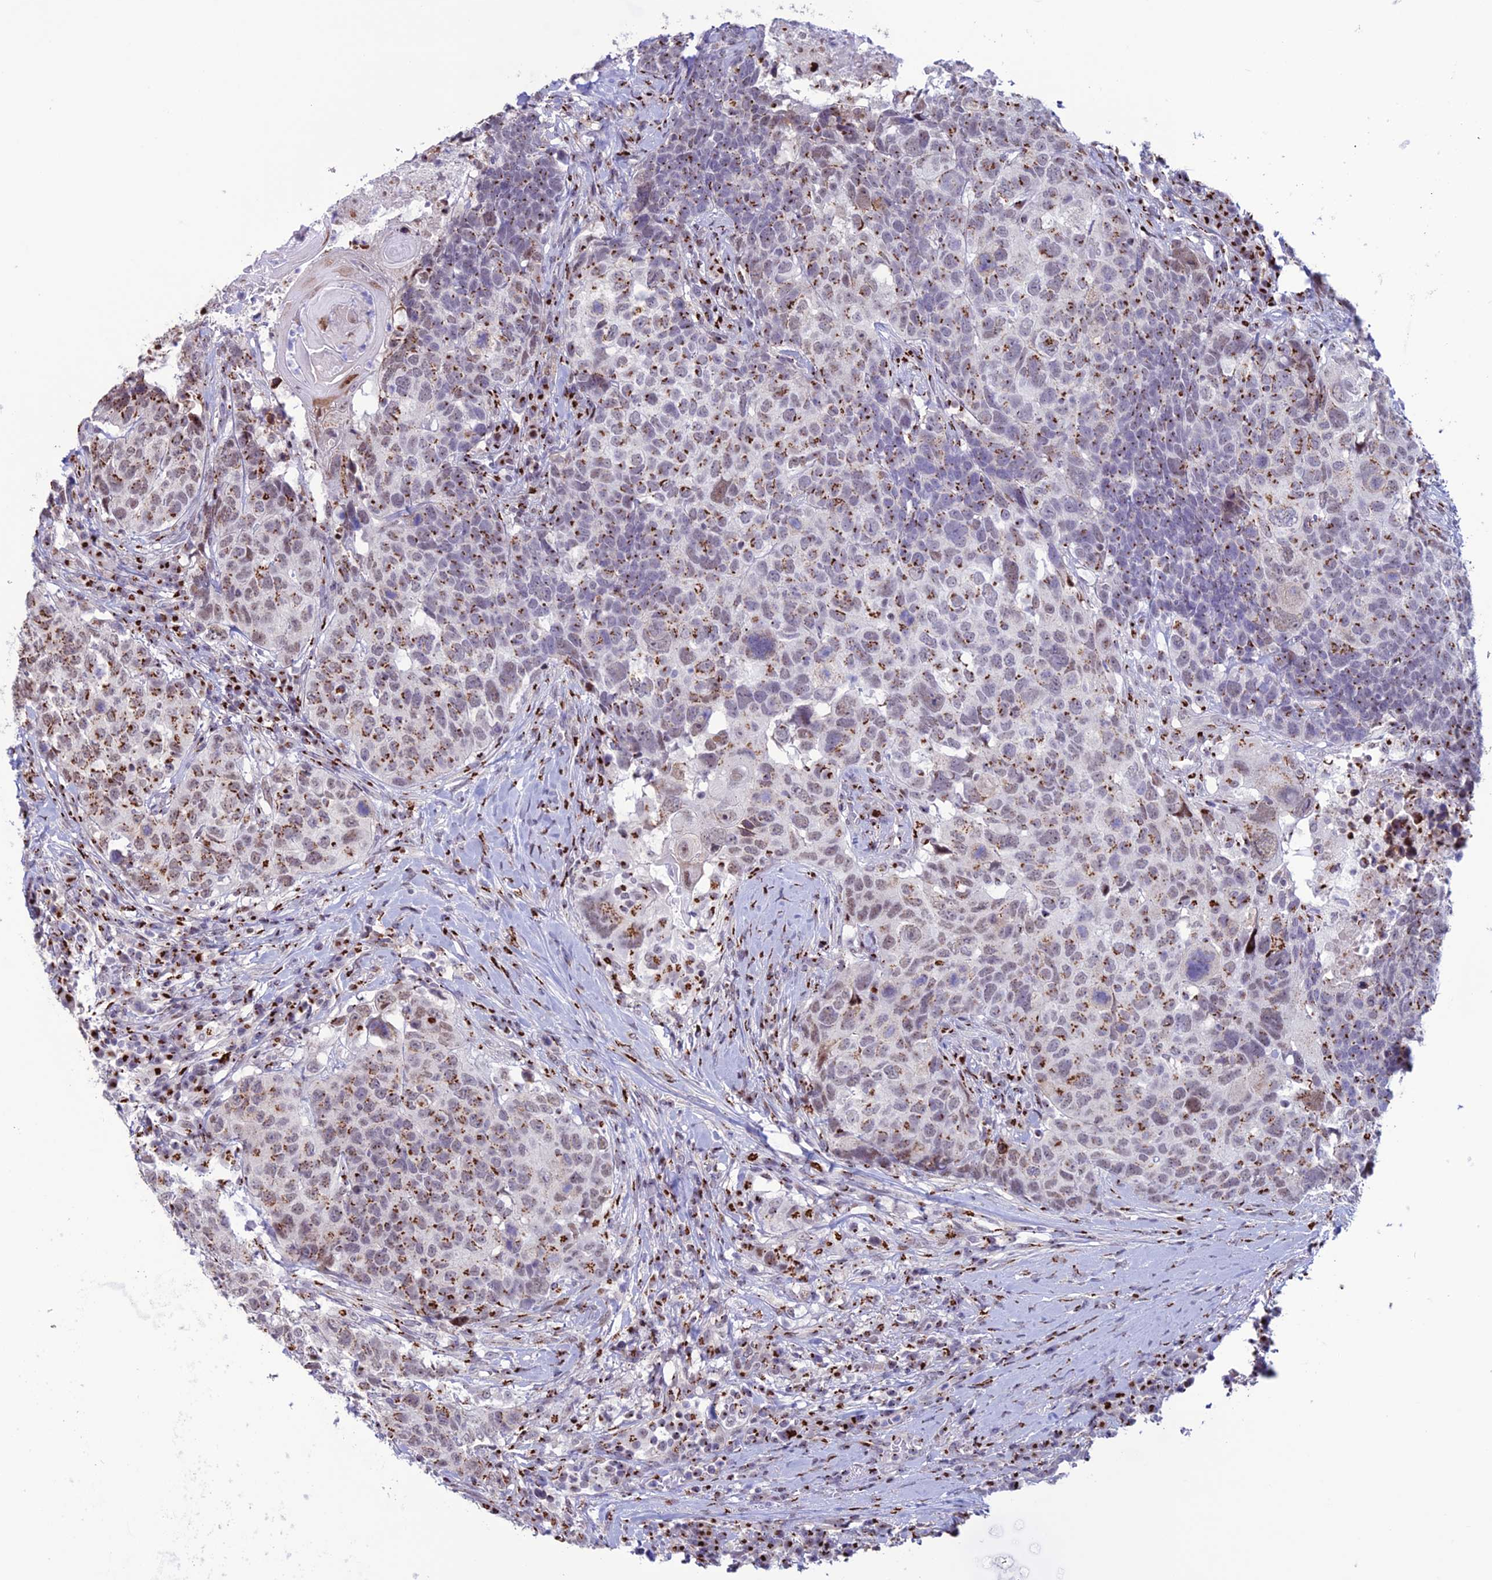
{"staining": {"intensity": "strong", "quantity": "25%-75%", "location": "cytoplasmic/membranous,nuclear"}, "tissue": "head and neck cancer", "cell_type": "Tumor cells", "image_type": "cancer", "snomed": [{"axis": "morphology", "description": "Squamous cell carcinoma, NOS"}, {"axis": "topography", "description": "Head-Neck"}], "caption": "Immunohistochemical staining of human head and neck cancer (squamous cell carcinoma) exhibits high levels of strong cytoplasmic/membranous and nuclear protein expression in about 25%-75% of tumor cells.", "gene": "PLEKHA4", "patient": {"sex": "male", "age": 66}}